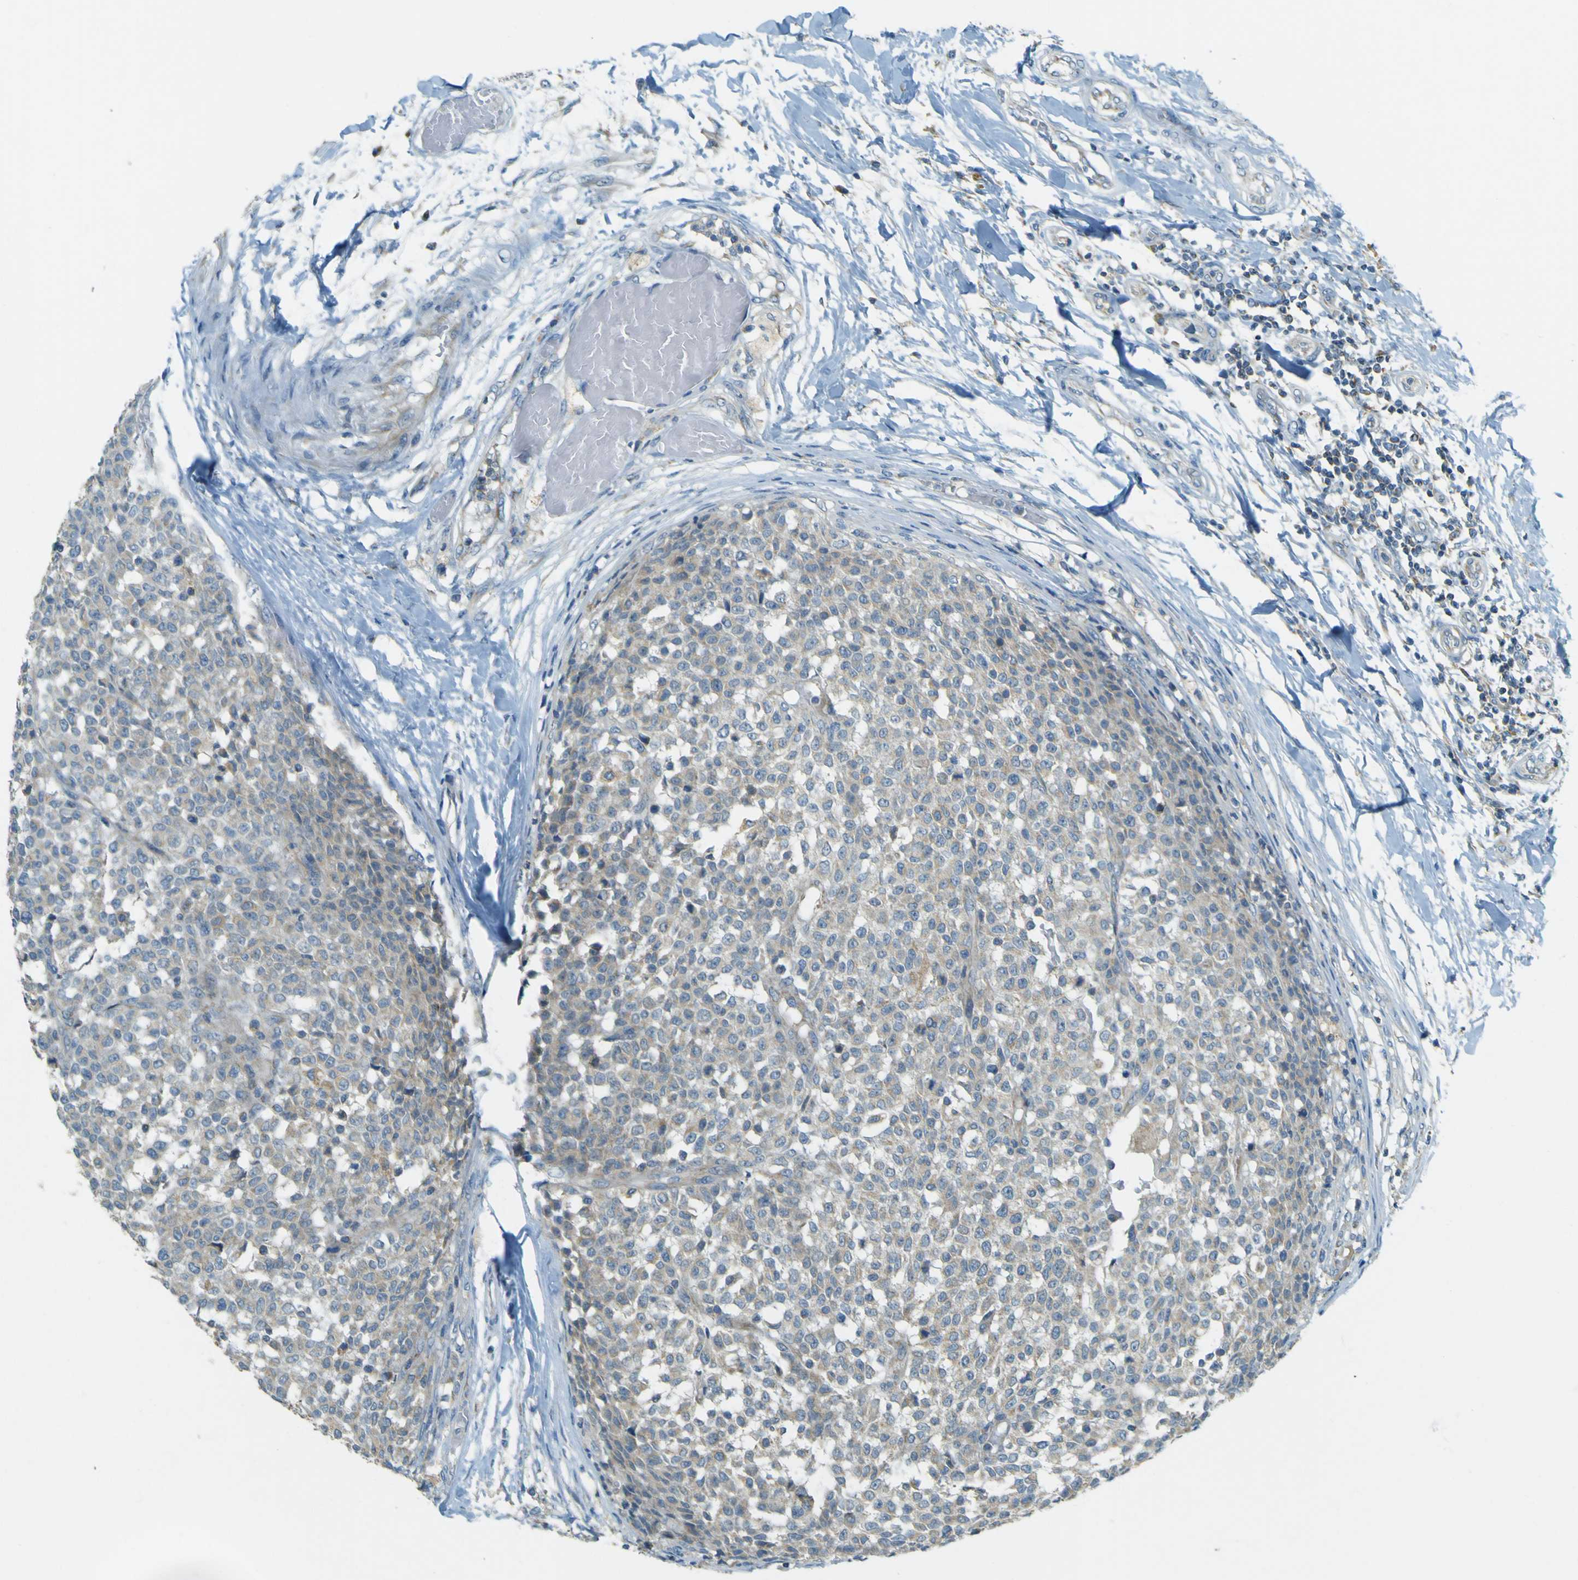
{"staining": {"intensity": "weak", "quantity": "25%-75%", "location": "cytoplasmic/membranous"}, "tissue": "testis cancer", "cell_type": "Tumor cells", "image_type": "cancer", "snomed": [{"axis": "morphology", "description": "Seminoma, NOS"}, {"axis": "topography", "description": "Testis"}], "caption": "Protein expression analysis of testis cancer (seminoma) shows weak cytoplasmic/membranous staining in approximately 25%-75% of tumor cells. The staining is performed using DAB (3,3'-diaminobenzidine) brown chromogen to label protein expression. The nuclei are counter-stained blue using hematoxylin.", "gene": "FKTN", "patient": {"sex": "male", "age": 59}}